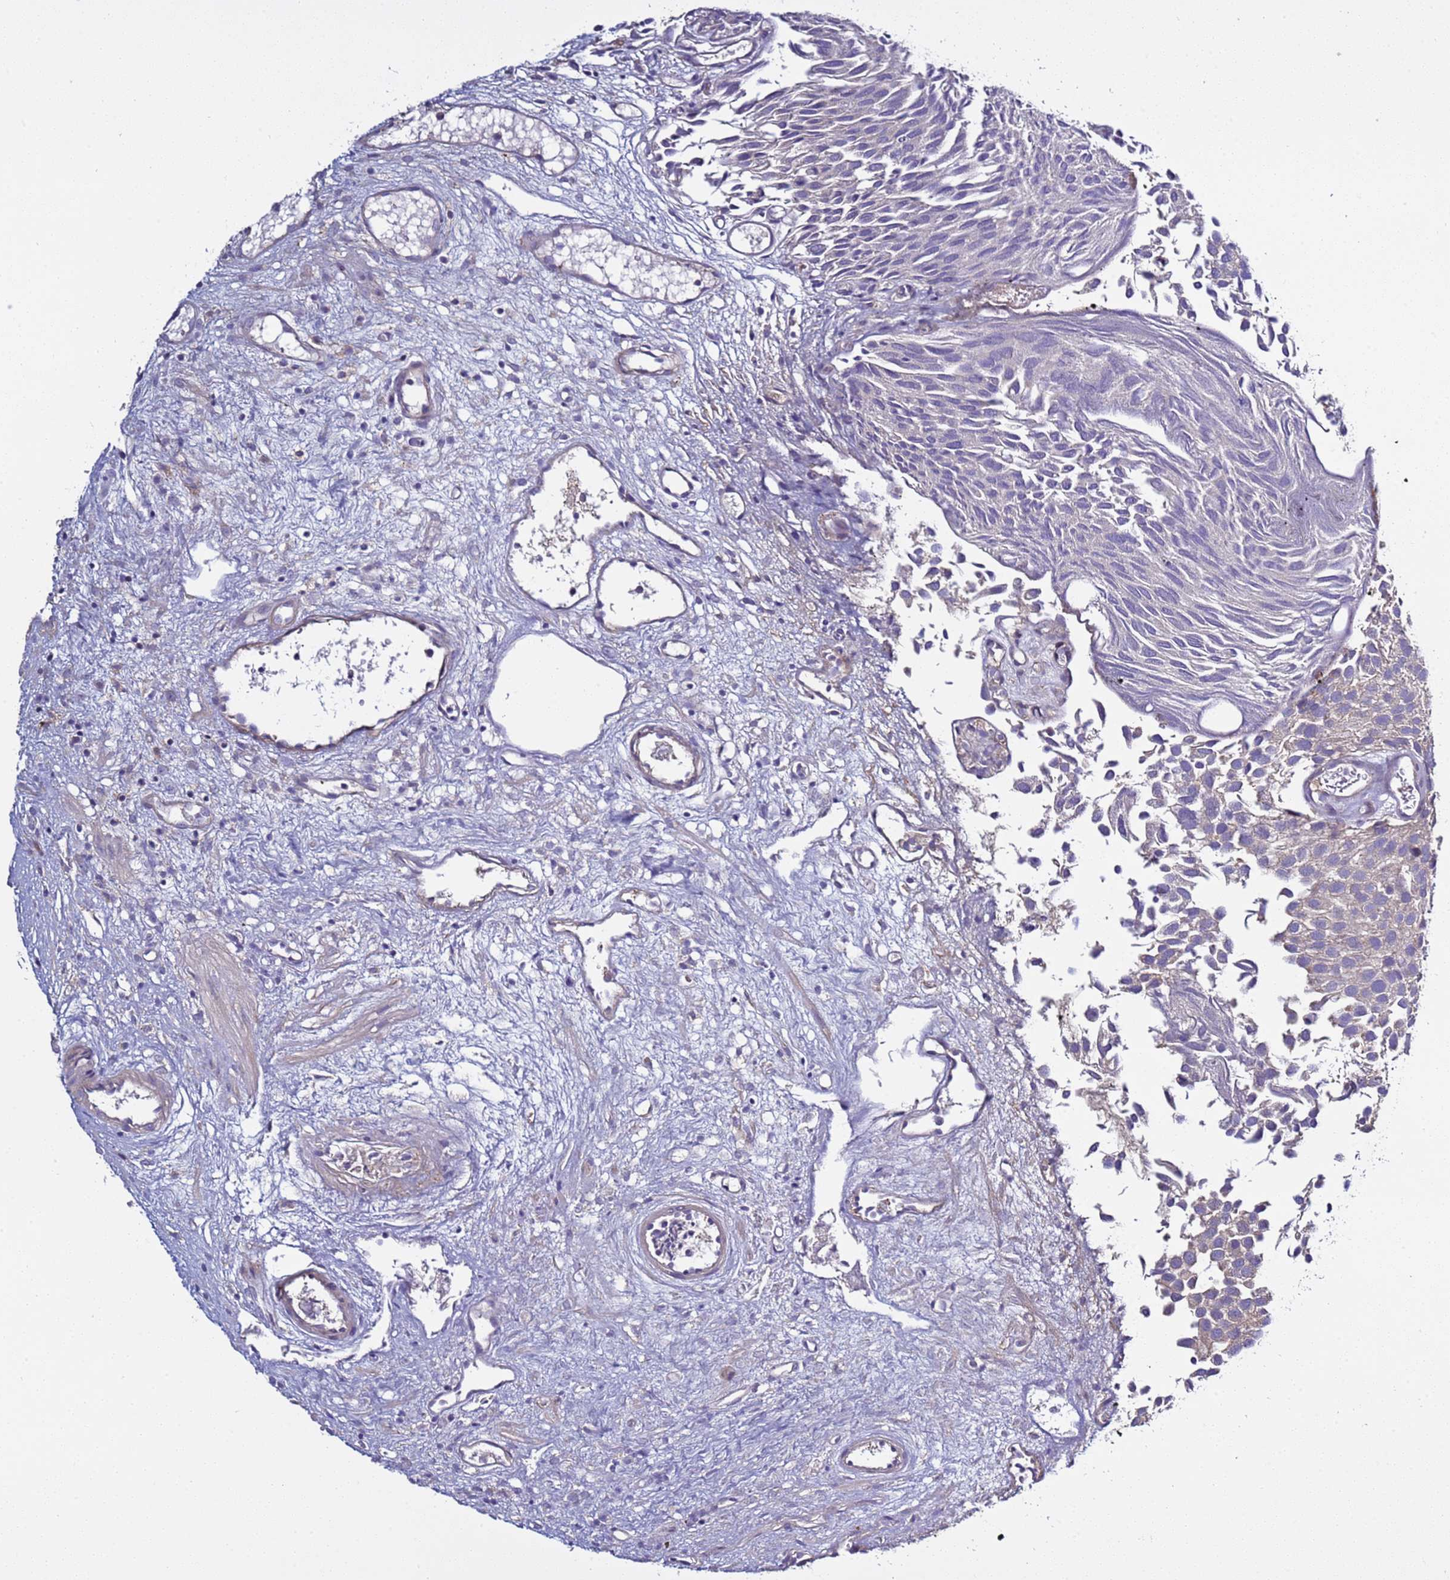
{"staining": {"intensity": "weak", "quantity": "<25%", "location": "cytoplasmic/membranous"}, "tissue": "urothelial cancer", "cell_type": "Tumor cells", "image_type": "cancer", "snomed": [{"axis": "morphology", "description": "Urothelial carcinoma, Low grade"}, {"axis": "topography", "description": "Urinary bladder"}], "caption": "Urothelial cancer was stained to show a protein in brown. There is no significant staining in tumor cells.", "gene": "RABL2B", "patient": {"sex": "male", "age": 89}}